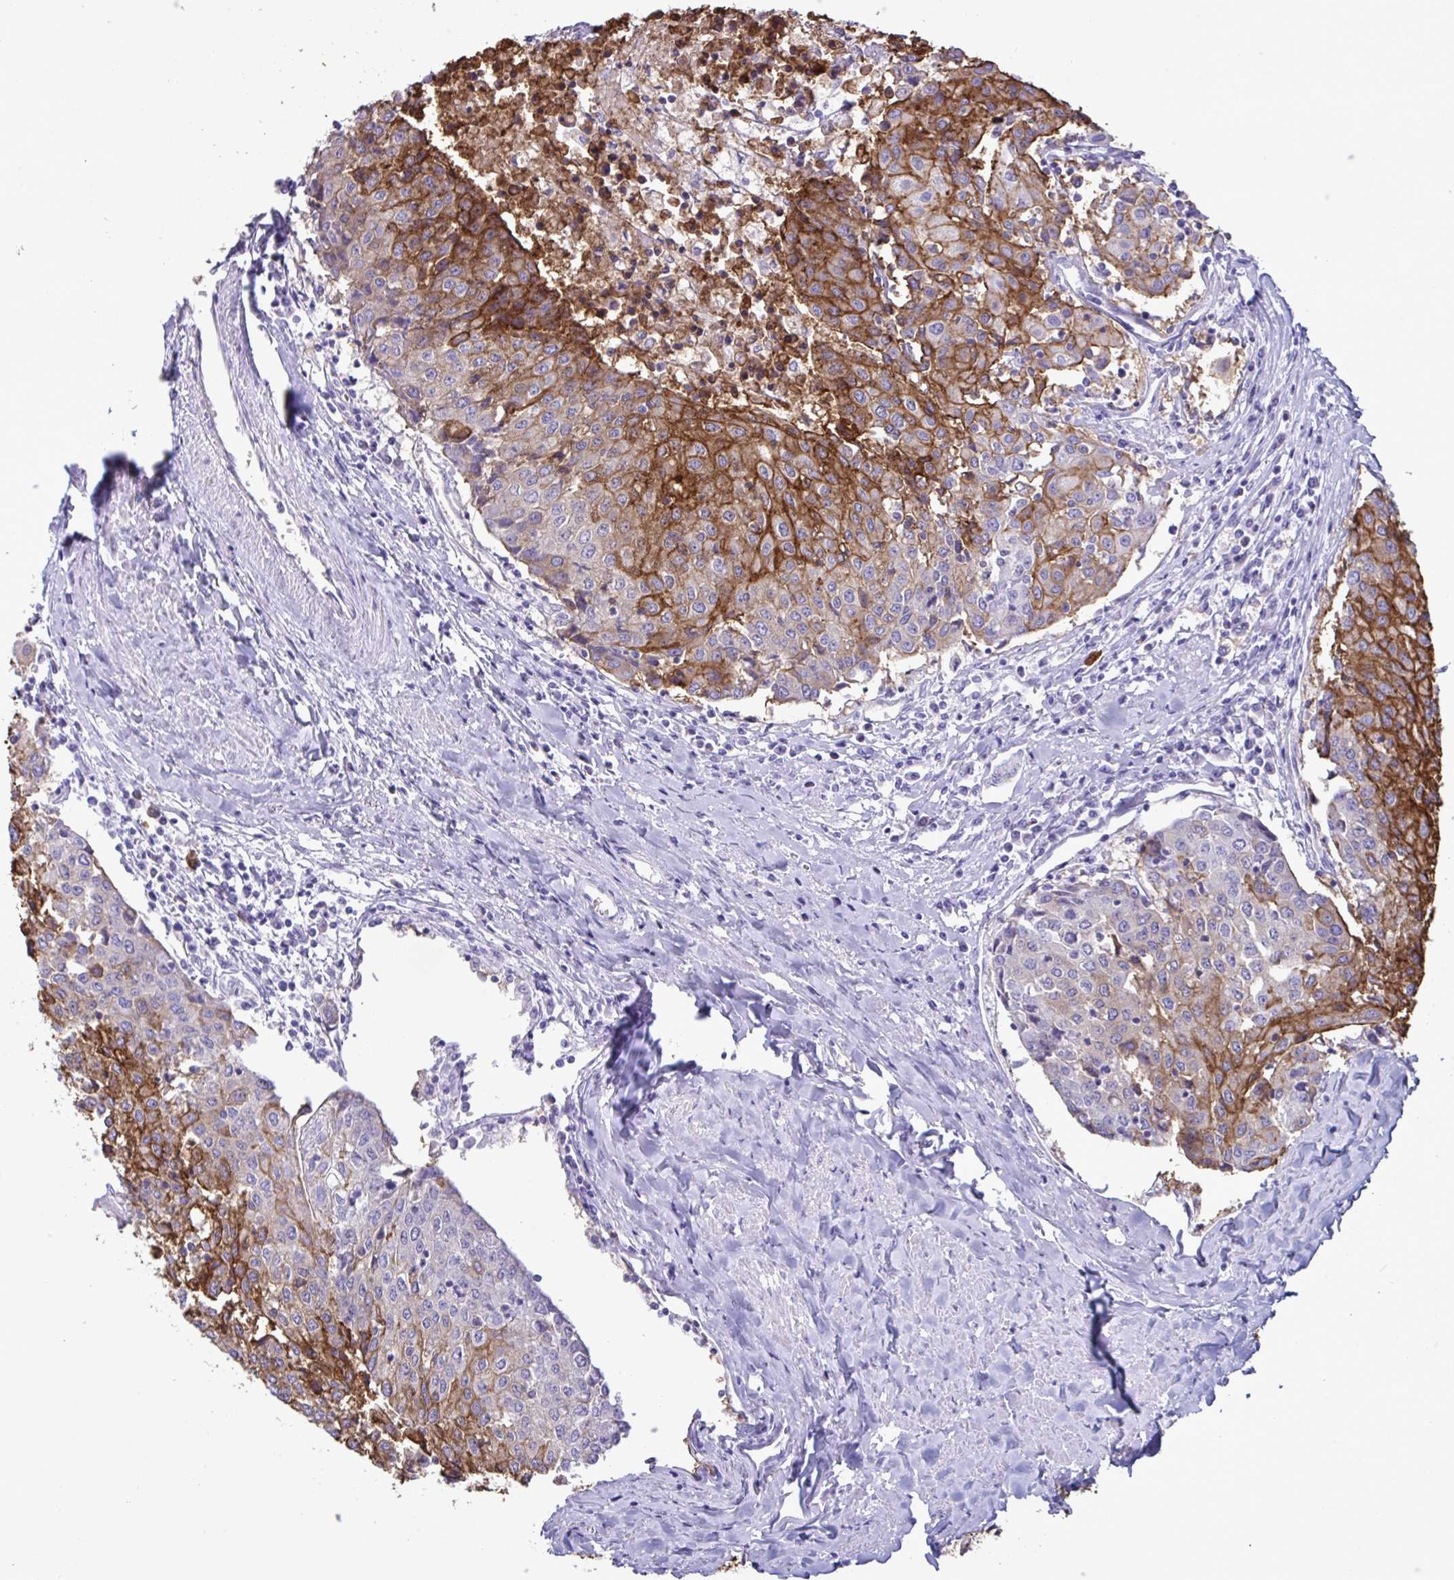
{"staining": {"intensity": "moderate", "quantity": "25%-75%", "location": "cytoplasmic/membranous"}, "tissue": "urothelial cancer", "cell_type": "Tumor cells", "image_type": "cancer", "snomed": [{"axis": "morphology", "description": "Urothelial carcinoma, High grade"}, {"axis": "topography", "description": "Urinary bladder"}], "caption": "A brown stain shows moderate cytoplasmic/membranous positivity of a protein in urothelial carcinoma (high-grade) tumor cells. (IHC, brightfield microscopy, high magnification).", "gene": "SLC2A1", "patient": {"sex": "female", "age": 85}}